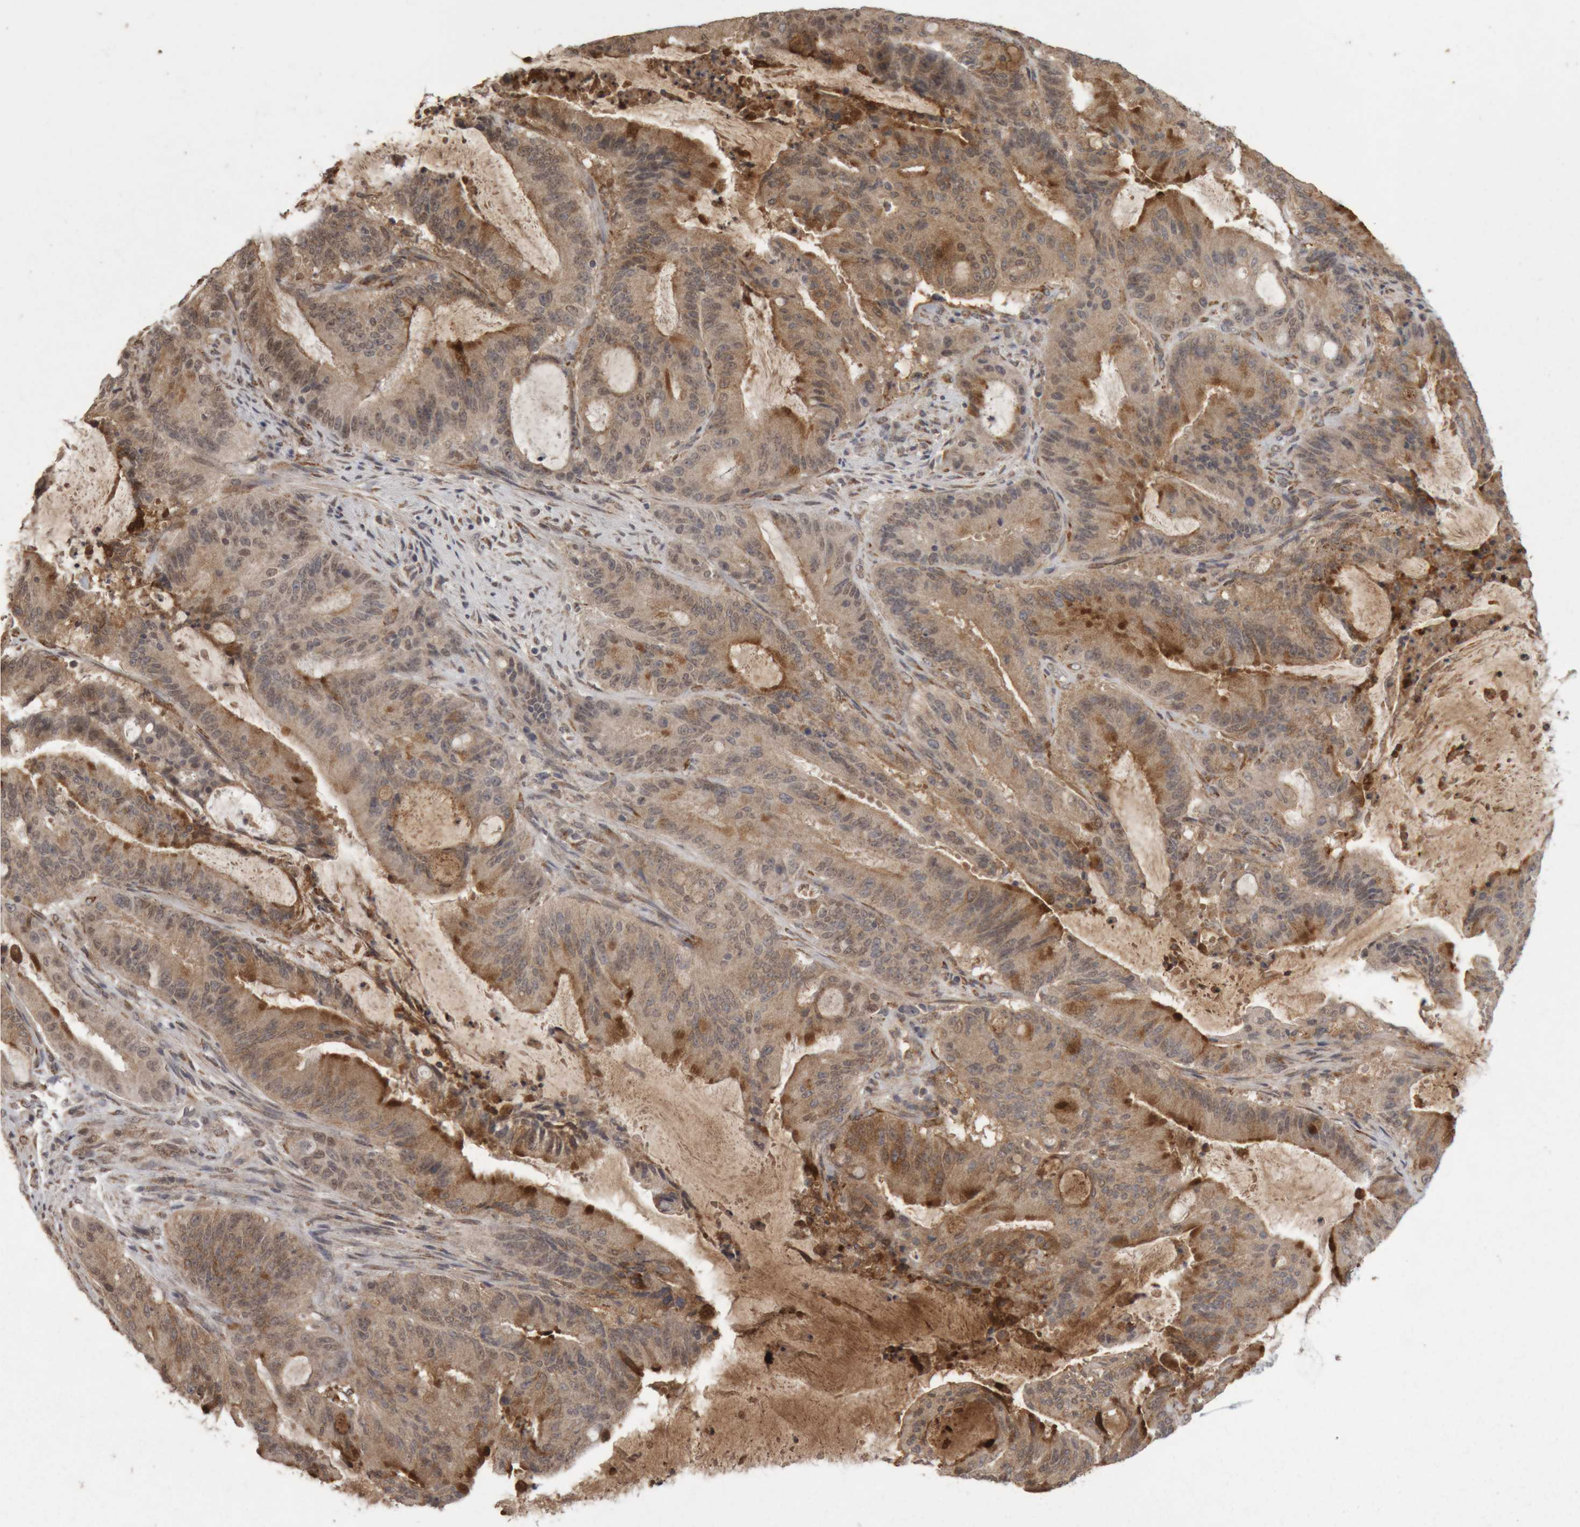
{"staining": {"intensity": "moderate", "quantity": ">75%", "location": "cytoplasmic/membranous"}, "tissue": "liver cancer", "cell_type": "Tumor cells", "image_type": "cancer", "snomed": [{"axis": "morphology", "description": "Normal tissue, NOS"}, {"axis": "morphology", "description": "Cholangiocarcinoma"}, {"axis": "topography", "description": "Liver"}, {"axis": "topography", "description": "Peripheral nerve tissue"}], "caption": "The image displays immunohistochemical staining of liver cancer (cholangiocarcinoma). There is moderate cytoplasmic/membranous positivity is present in approximately >75% of tumor cells.", "gene": "MEP1A", "patient": {"sex": "female", "age": 73}}